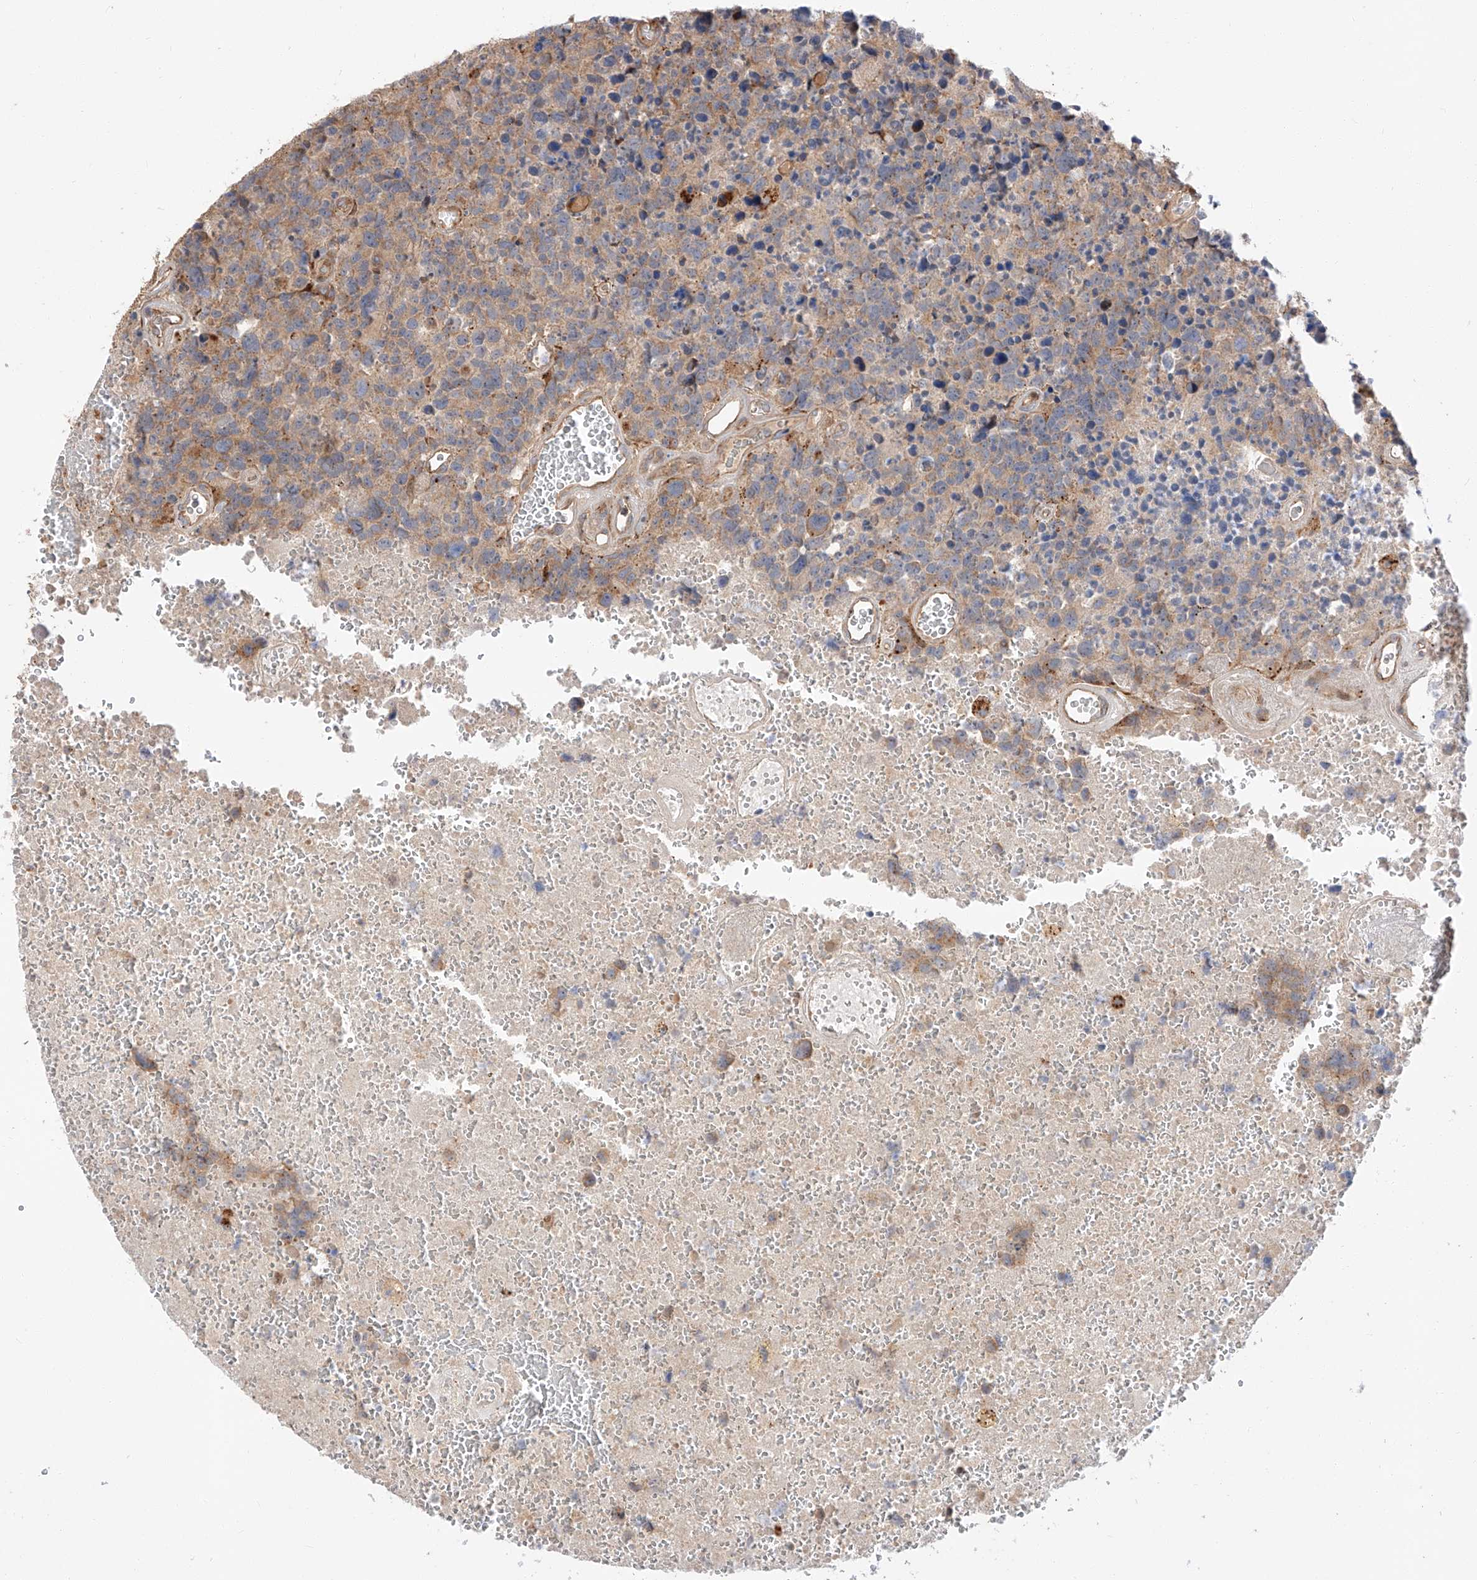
{"staining": {"intensity": "weak", "quantity": "25%-75%", "location": "cytoplasmic/membranous"}, "tissue": "glioma", "cell_type": "Tumor cells", "image_type": "cancer", "snomed": [{"axis": "morphology", "description": "Glioma, malignant, High grade"}, {"axis": "topography", "description": "Brain"}], "caption": "This image shows immunohistochemistry staining of malignant high-grade glioma, with low weak cytoplasmic/membranous staining in about 25%-75% of tumor cells.", "gene": "DIRAS3", "patient": {"sex": "male", "age": 69}}